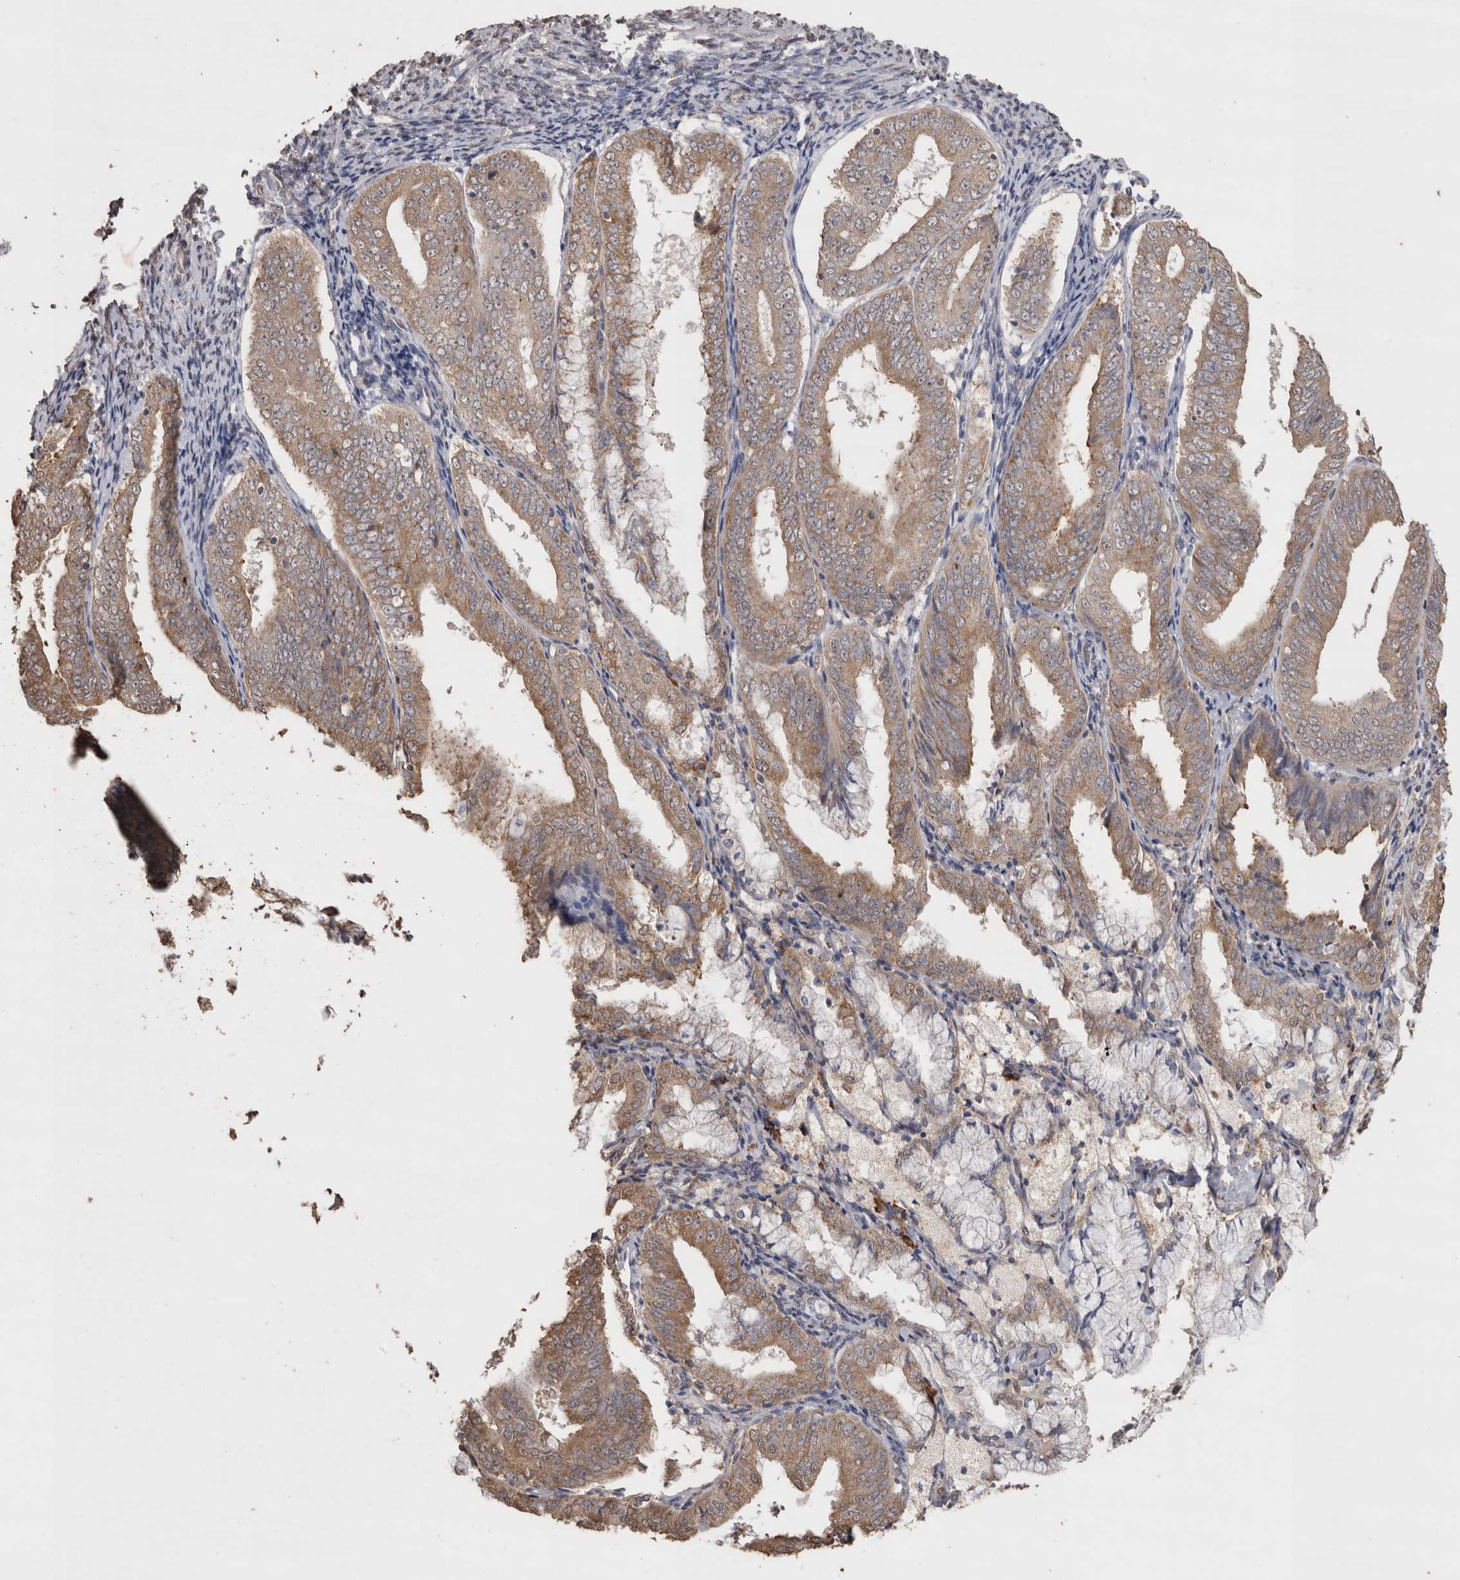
{"staining": {"intensity": "moderate", "quantity": ">75%", "location": "cytoplasmic/membranous"}, "tissue": "endometrial cancer", "cell_type": "Tumor cells", "image_type": "cancer", "snomed": [{"axis": "morphology", "description": "Adenocarcinoma, NOS"}, {"axis": "topography", "description": "Endometrium"}], "caption": "This histopathology image demonstrates immunohistochemistry staining of human adenocarcinoma (endometrial), with medium moderate cytoplasmic/membranous staining in about >75% of tumor cells.", "gene": "CRELD2", "patient": {"sex": "female", "age": 63}}